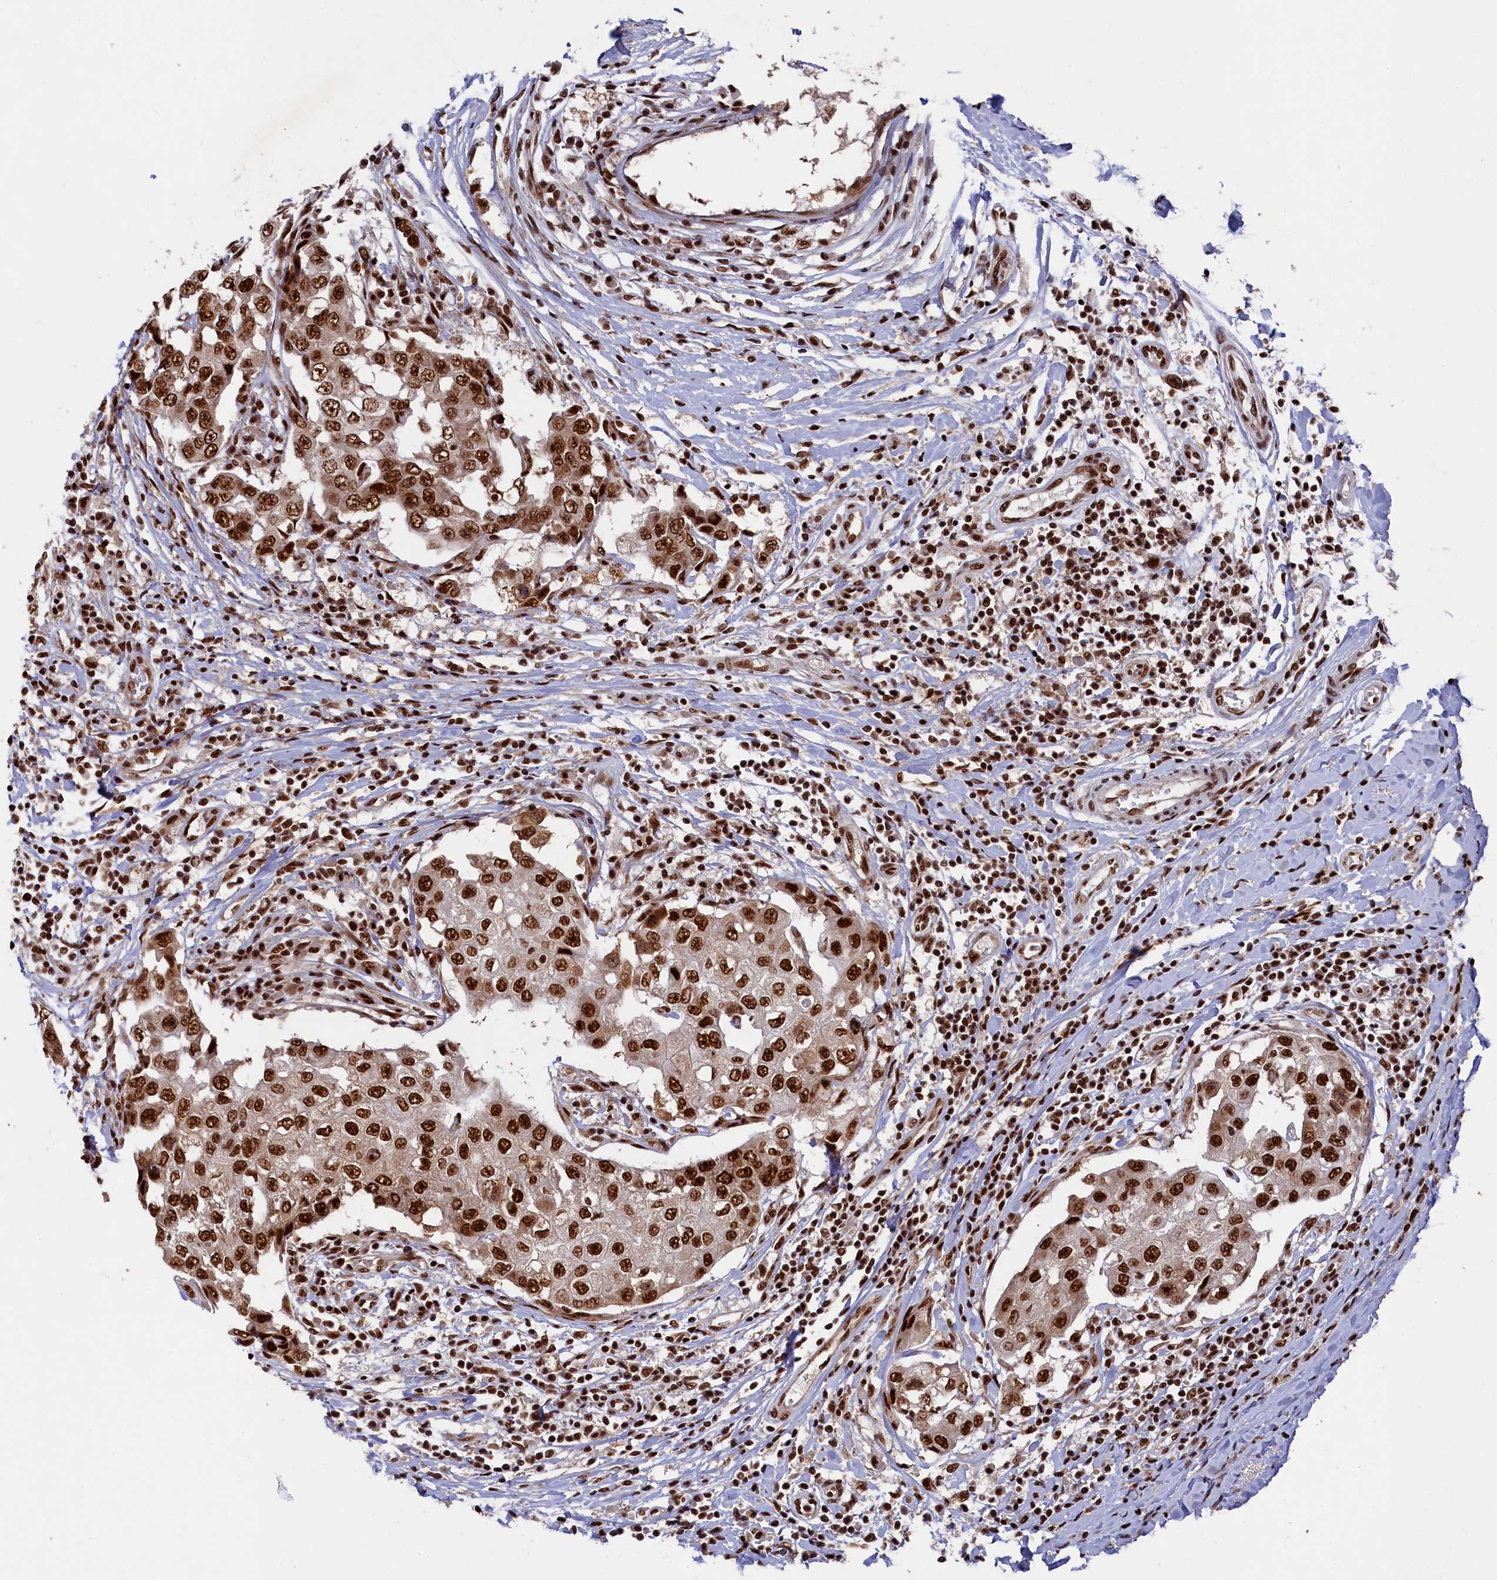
{"staining": {"intensity": "strong", "quantity": ">75%", "location": "nuclear"}, "tissue": "breast cancer", "cell_type": "Tumor cells", "image_type": "cancer", "snomed": [{"axis": "morphology", "description": "Duct carcinoma"}, {"axis": "topography", "description": "Breast"}], "caption": "Immunohistochemistry (IHC) (DAB) staining of breast cancer displays strong nuclear protein staining in about >75% of tumor cells. Nuclei are stained in blue.", "gene": "PRPF31", "patient": {"sex": "female", "age": 27}}